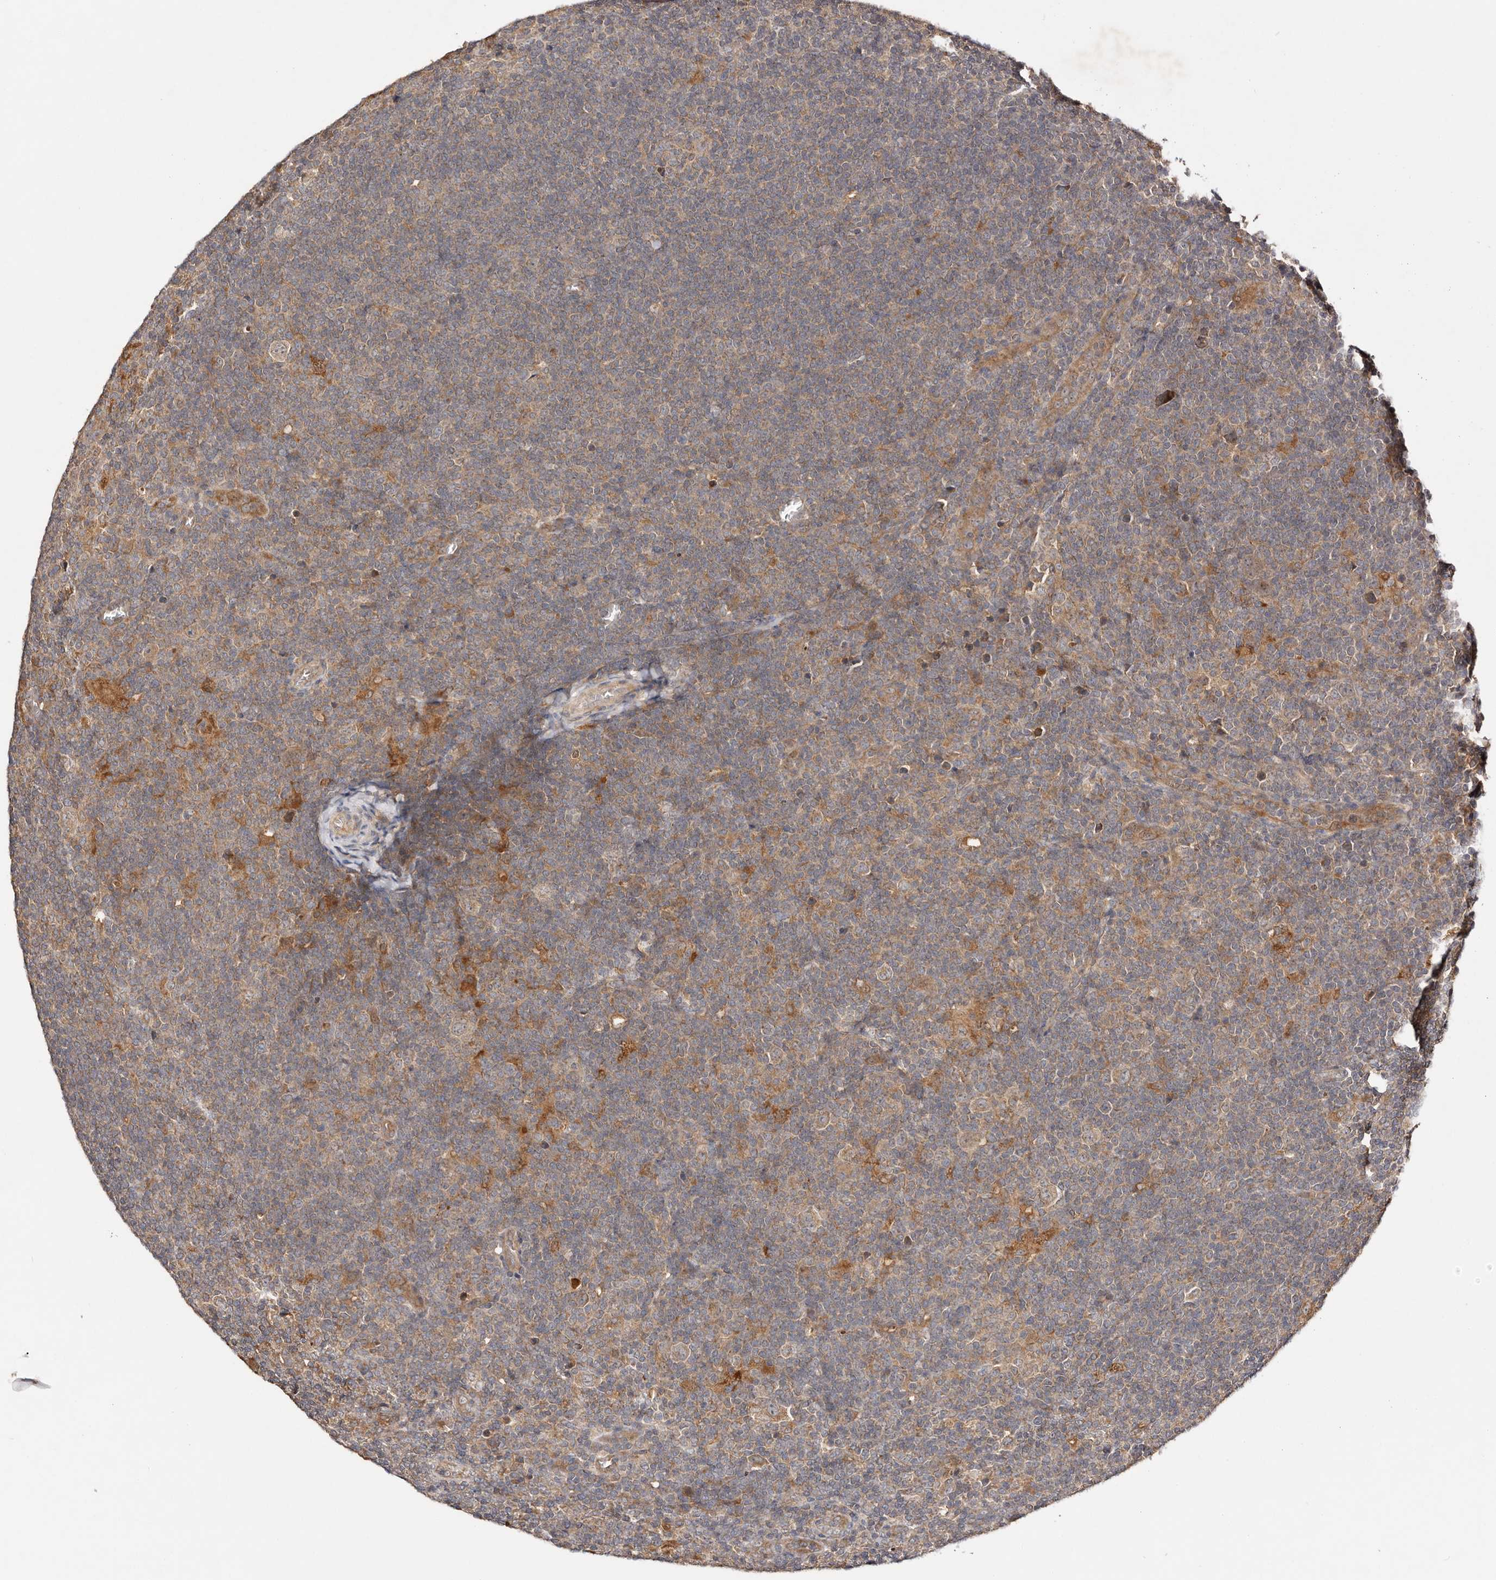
{"staining": {"intensity": "weak", "quantity": ">75%", "location": "cytoplasmic/membranous"}, "tissue": "lymphoma", "cell_type": "Tumor cells", "image_type": "cancer", "snomed": [{"axis": "morphology", "description": "Hodgkin's disease, NOS"}, {"axis": "topography", "description": "Lymph node"}], "caption": "IHC image of neoplastic tissue: human lymphoma stained using immunohistochemistry (IHC) exhibits low levels of weak protein expression localized specifically in the cytoplasmic/membranous of tumor cells, appearing as a cytoplasmic/membranous brown color.", "gene": "PKIB", "patient": {"sex": "female", "age": 57}}